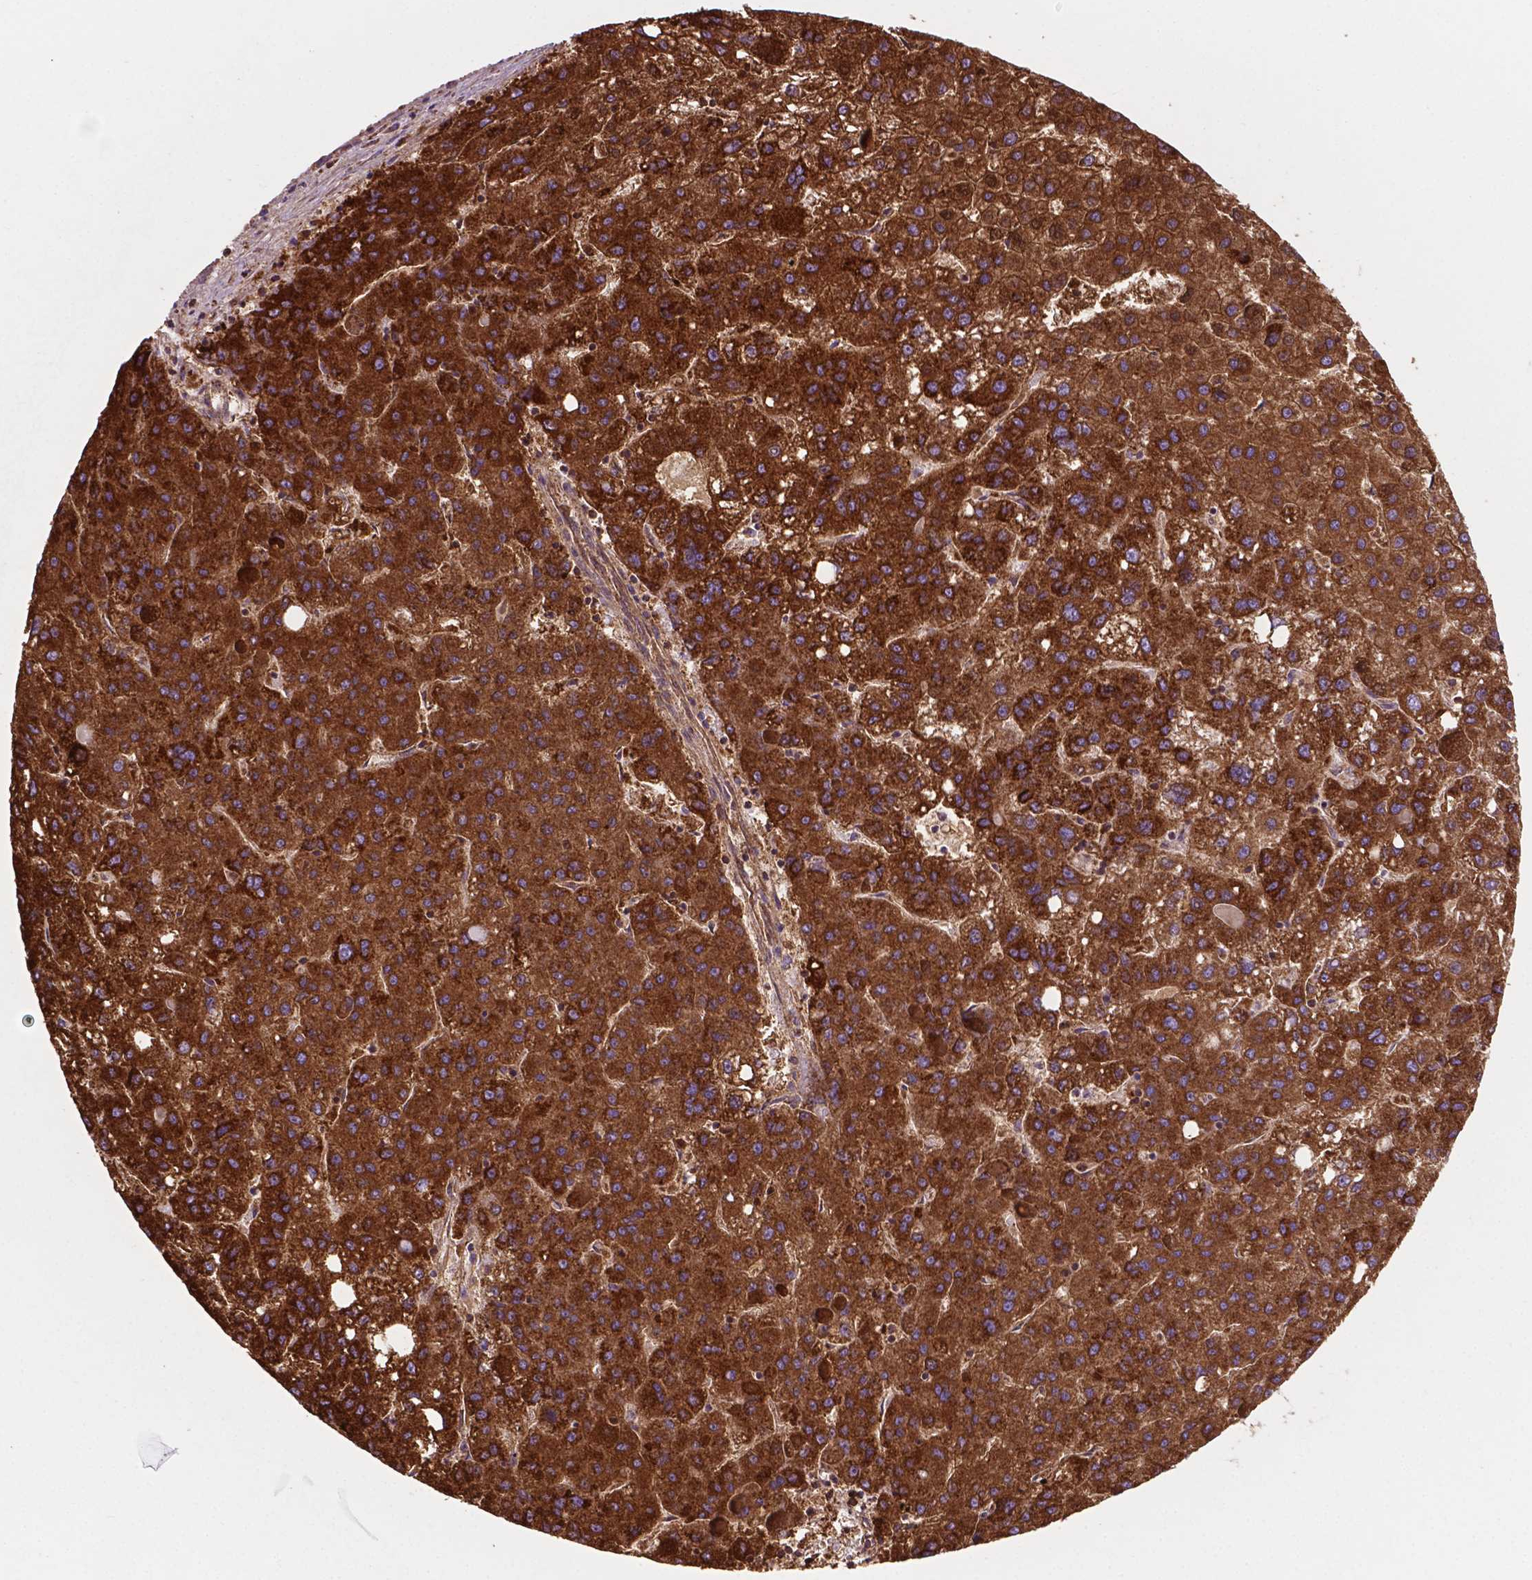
{"staining": {"intensity": "strong", "quantity": ">75%", "location": "cytoplasmic/membranous"}, "tissue": "liver cancer", "cell_type": "Tumor cells", "image_type": "cancer", "snomed": [{"axis": "morphology", "description": "Carcinoma, Hepatocellular, NOS"}, {"axis": "topography", "description": "Liver"}], "caption": "Strong cytoplasmic/membranous staining for a protein is identified in approximately >75% of tumor cells of hepatocellular carcinoma (liver) using immunohistochemistry.", "gene": "HSPD1", "patient": {"sex": "female", "age": 82}}